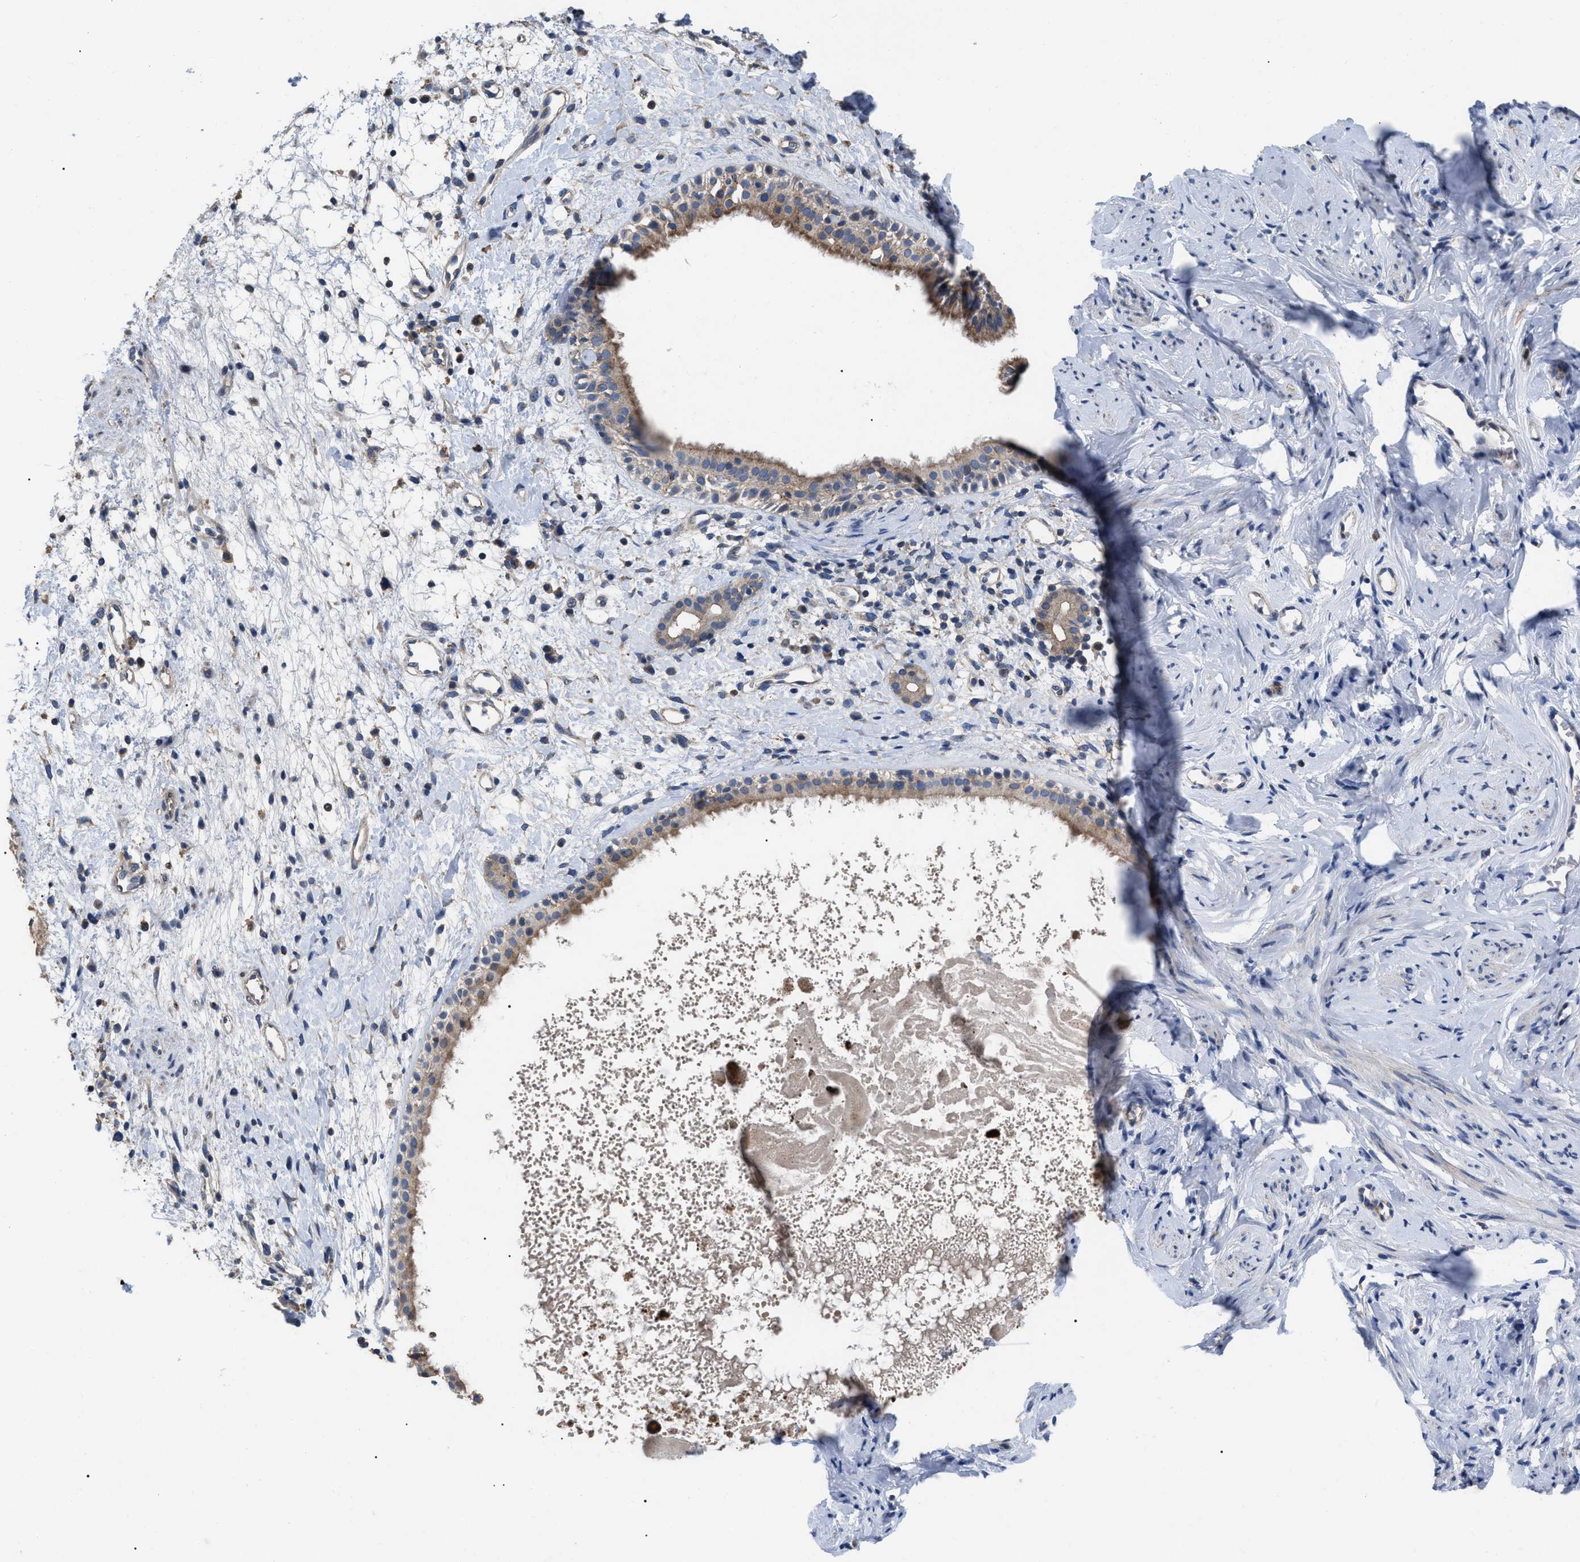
{"staining": {"intensity": "moderate", "quantity": "25%-75%", "location": "cytoplasmic/membranous"}, "tissue": "nasopharynx", "cell_type": "Respiratory epithelial cells", "image_type": "normal", "snomed": [{"axis": "morphology", "description": "Normal tissue, NOS"}, {"axis": "topography", "description": "Nasopharynx"}], "caption": "Brown immunohistochemical staining in normal nasopharynx demonstrates moderate cytoplasmic/membranous positivity in approximately 25%-75% of respiratory epithelial cells. (Stains: DAB (3,3'-diaminobenzidine) in brown, nuclei in blue, Microscopy: brightfield microscopy at high magnification).", "gene": "FAM171A2", "patient": {"sex": "male", "age": 22}}